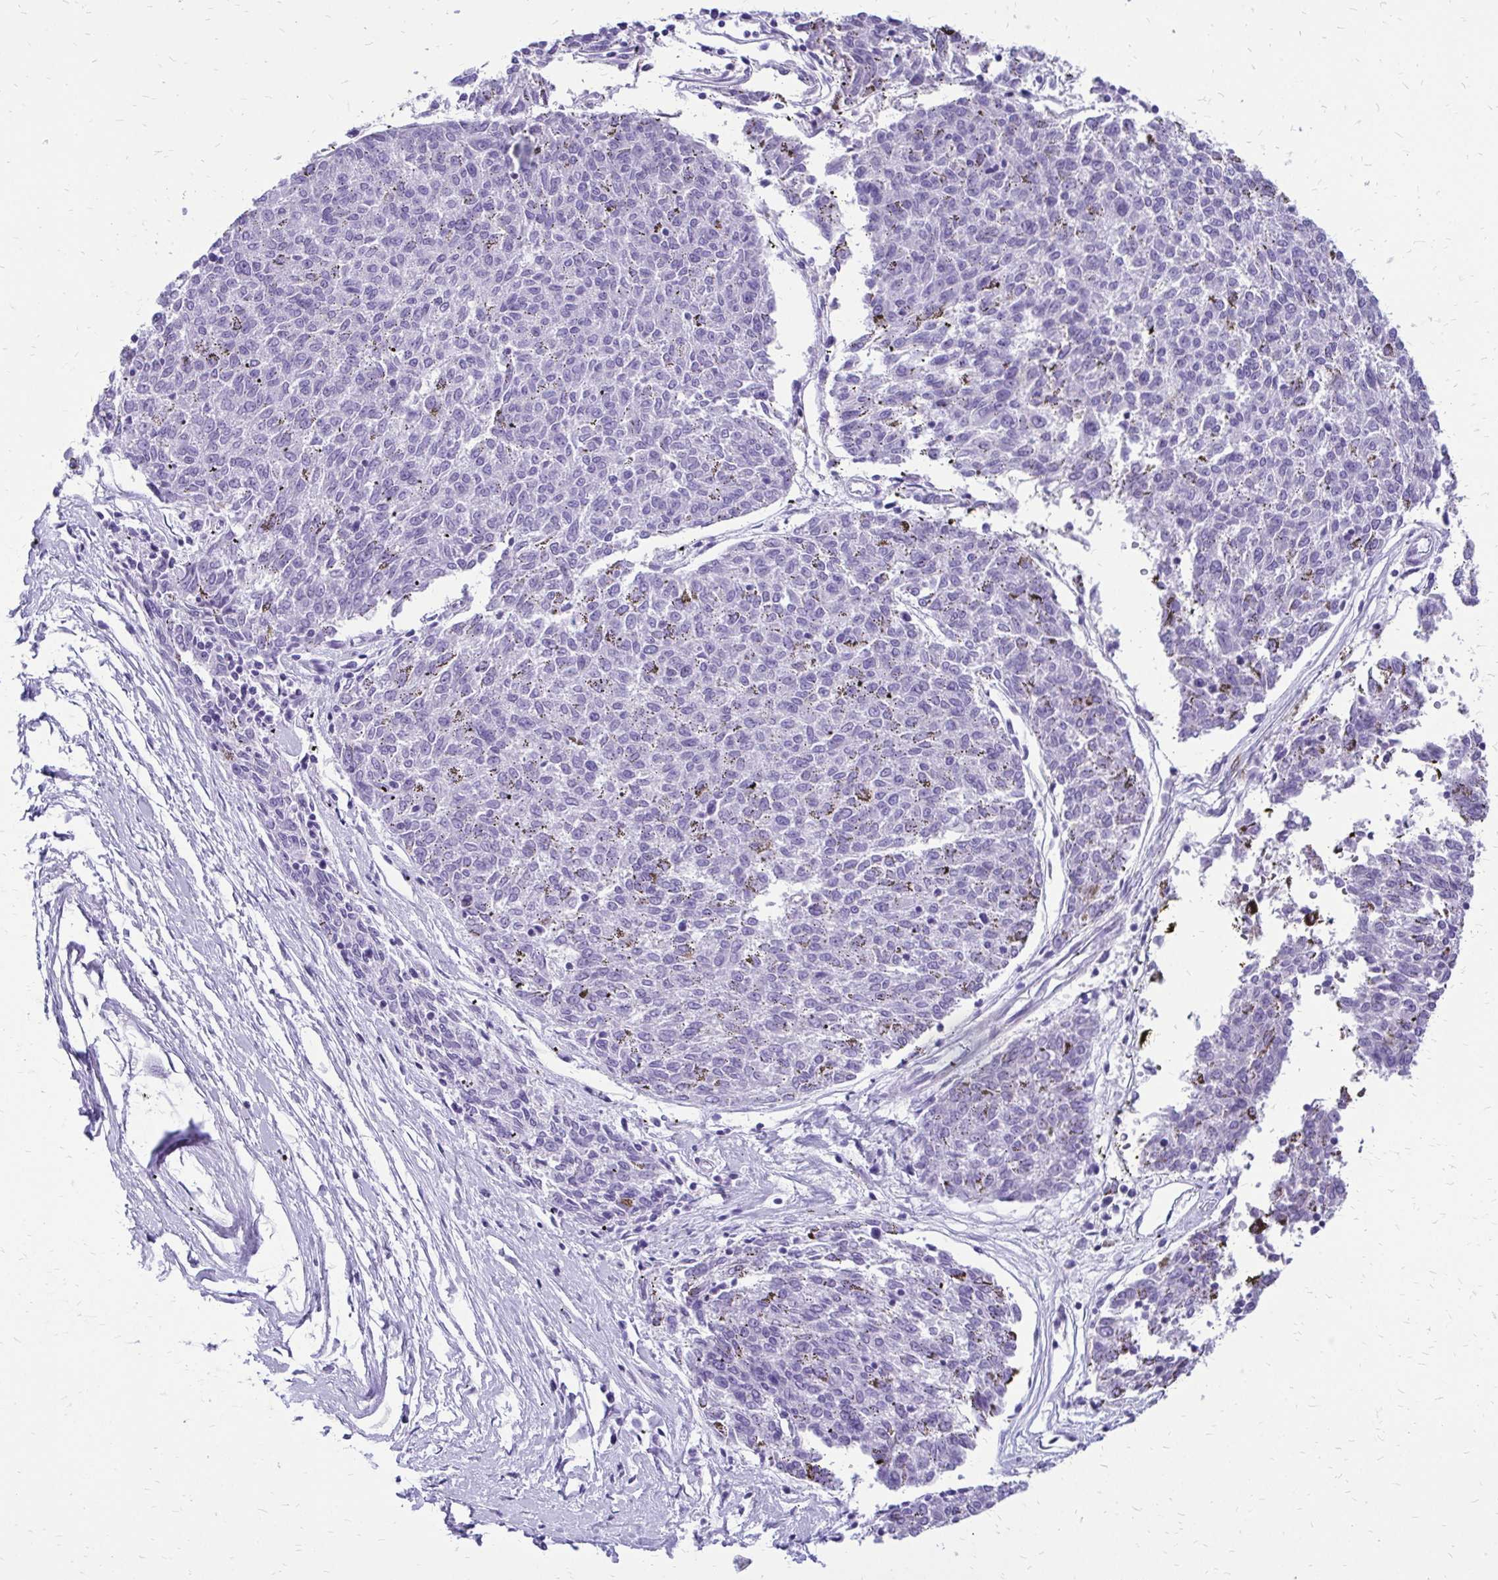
{"staining": {"intensity": "negative", "quantity": "none", "location": "none"}, "tissue": "melanoma", "cell_type": "Tumor cells", "image_type": "cancer", "snomed": [{"axis": "morphology", "description": "Malignant melanoma, NOS"}, {"axis": "topography", "description": "Skin"}], "caption": "The immunohistochemistry (IHC) image has no significant staining in tumor cells of melanoma tissue.", "gene": "SLC32A1", "patient": {"sex": "female", "age": 72}}